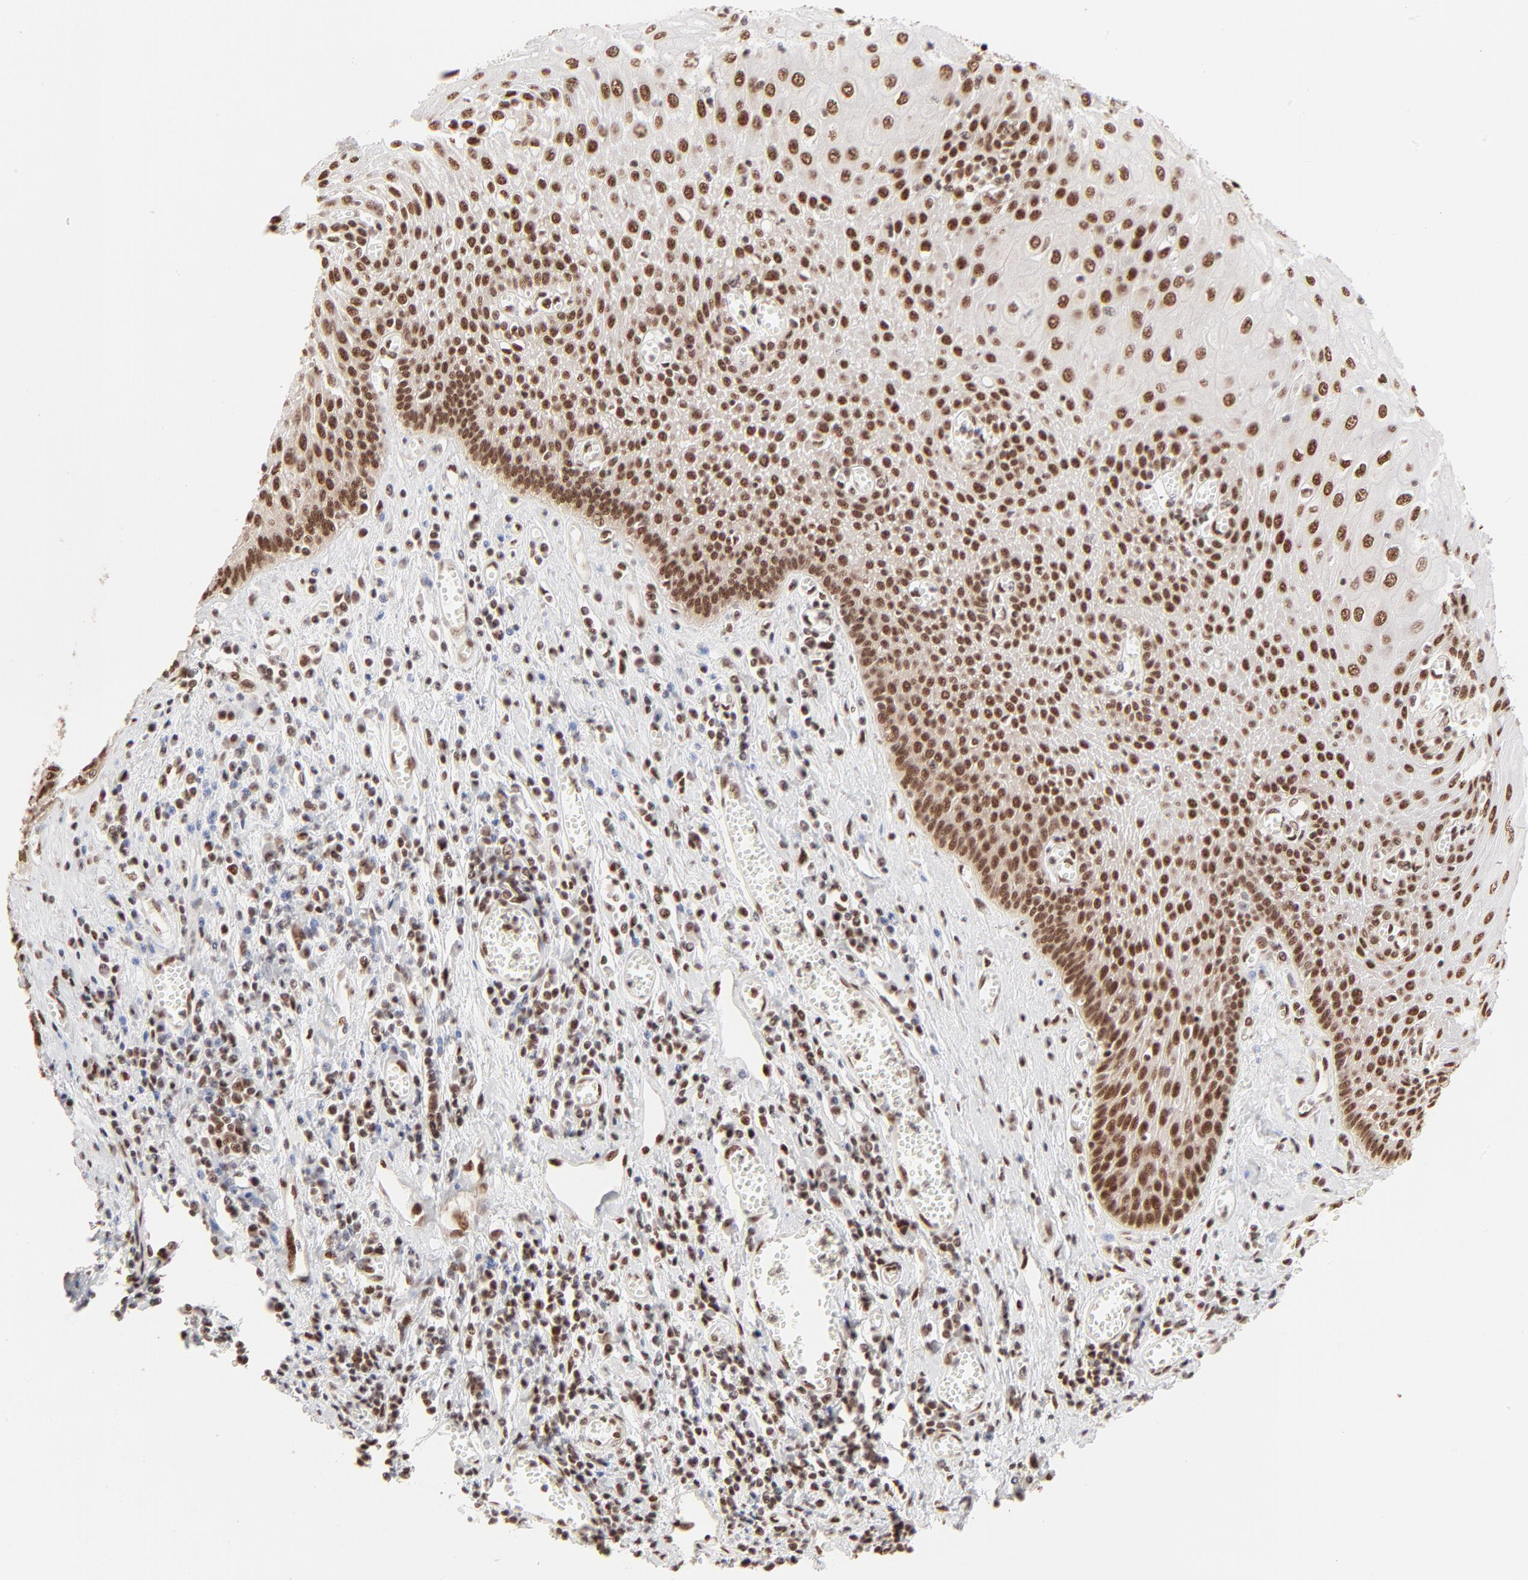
{"staining": {"intensity": "strong", "quantity": "25%-75%", "location": "nuclear"}, "tissue": "esophagus", "cell_type": "Squamous epithelial cells", "image_type": "normal", "snomed": [{"axis": "morphology", "description": "Normal tissue, NOS"}, {"axis": "morphology", "description": "Squamous cell carcinoma, NOS"}, {"axis": "topography", "description": "Esophagus"}], "caption": "Human esophagus stained for a protein (brown) exhibits strong nuclear positive positivity in approximately 25%-75% of squamous epithelial cells.", "gene": "TARDBP", "patient": {"sex": "male", "age": 65}}